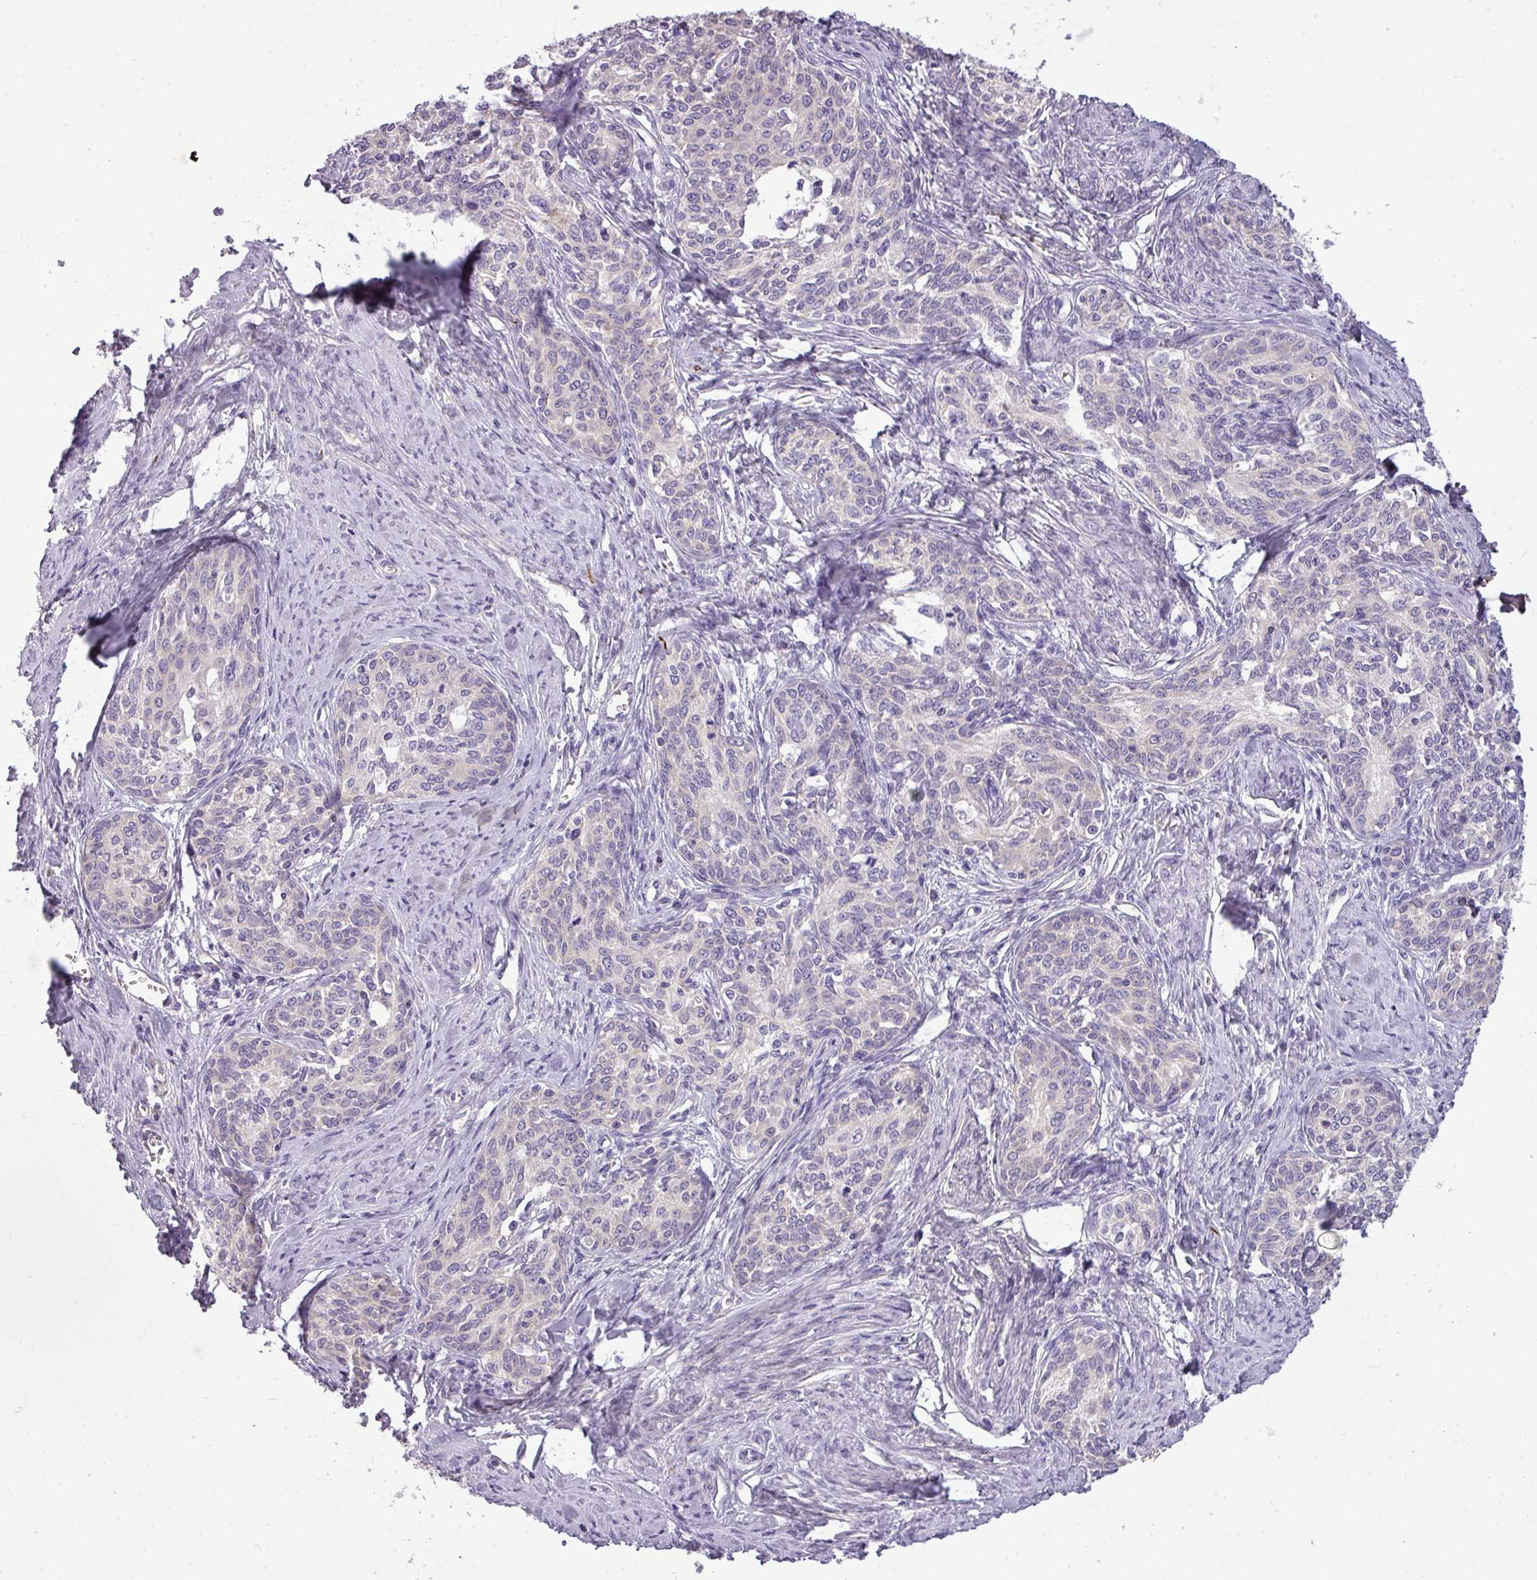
{"staining": {"intensity": "negative", "quantity": "none", "location": "none"}, "tissue": "cervical cancer", "cell_type": "Tumor cells", "image_type": "cancer", "snomed": [{"axis": "morphology", "description": "Squamous cell carcinoma, NOS"}, {"axis": "morphology", "description": "Adenocarcinoma, NOS"}, {"axis": "topography", "description": "Cervix"}], "caption": "Immunohistochemical staining of cervical squamous cell carcinoma reveals no significant staining in tumor cells.", "gene": "DNAAF9", "patient": {"sex": "female", "age": 52}}